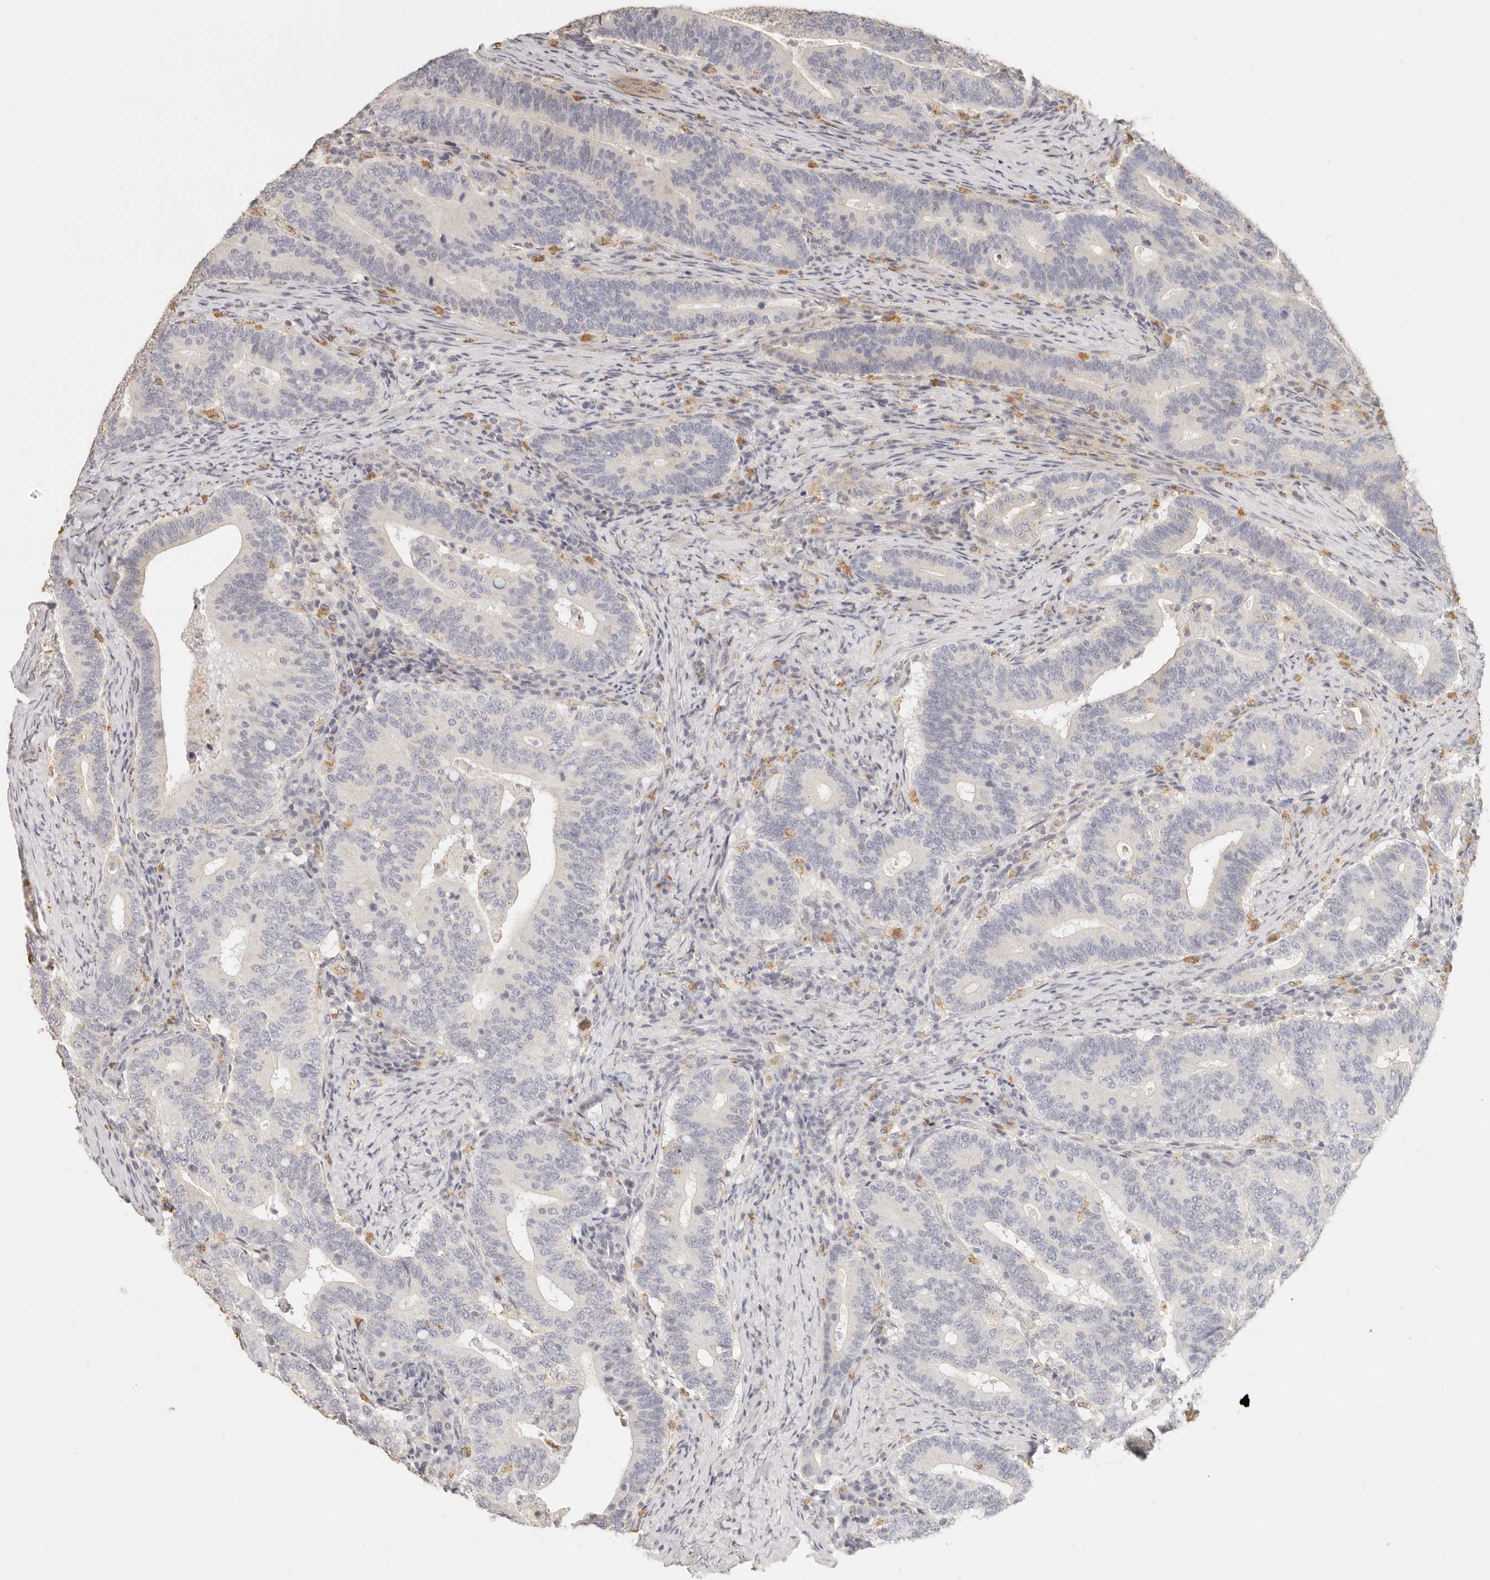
{"staining": {"intensity": "negative", "quantity": "none", "location": "none"}, "tissue": "colorectal cancer", "cell_type": "Tumor cells", "image_type": "cancer", "snomed": [{"axis": "morphology", "description": "Adenocarcinoma, NOS"}, {"axis": "topography", "description": "Colon"}], "caption": "The image reveals no staining of tumor cells in colorectal cancer (adenocarcinoma). (DAB (3,3'-diaminobenzidine) immunohistochemistry with hematoxylin counter stain).", "gene": "CNMD", "patient": {"sex": "female", "age": 66}}